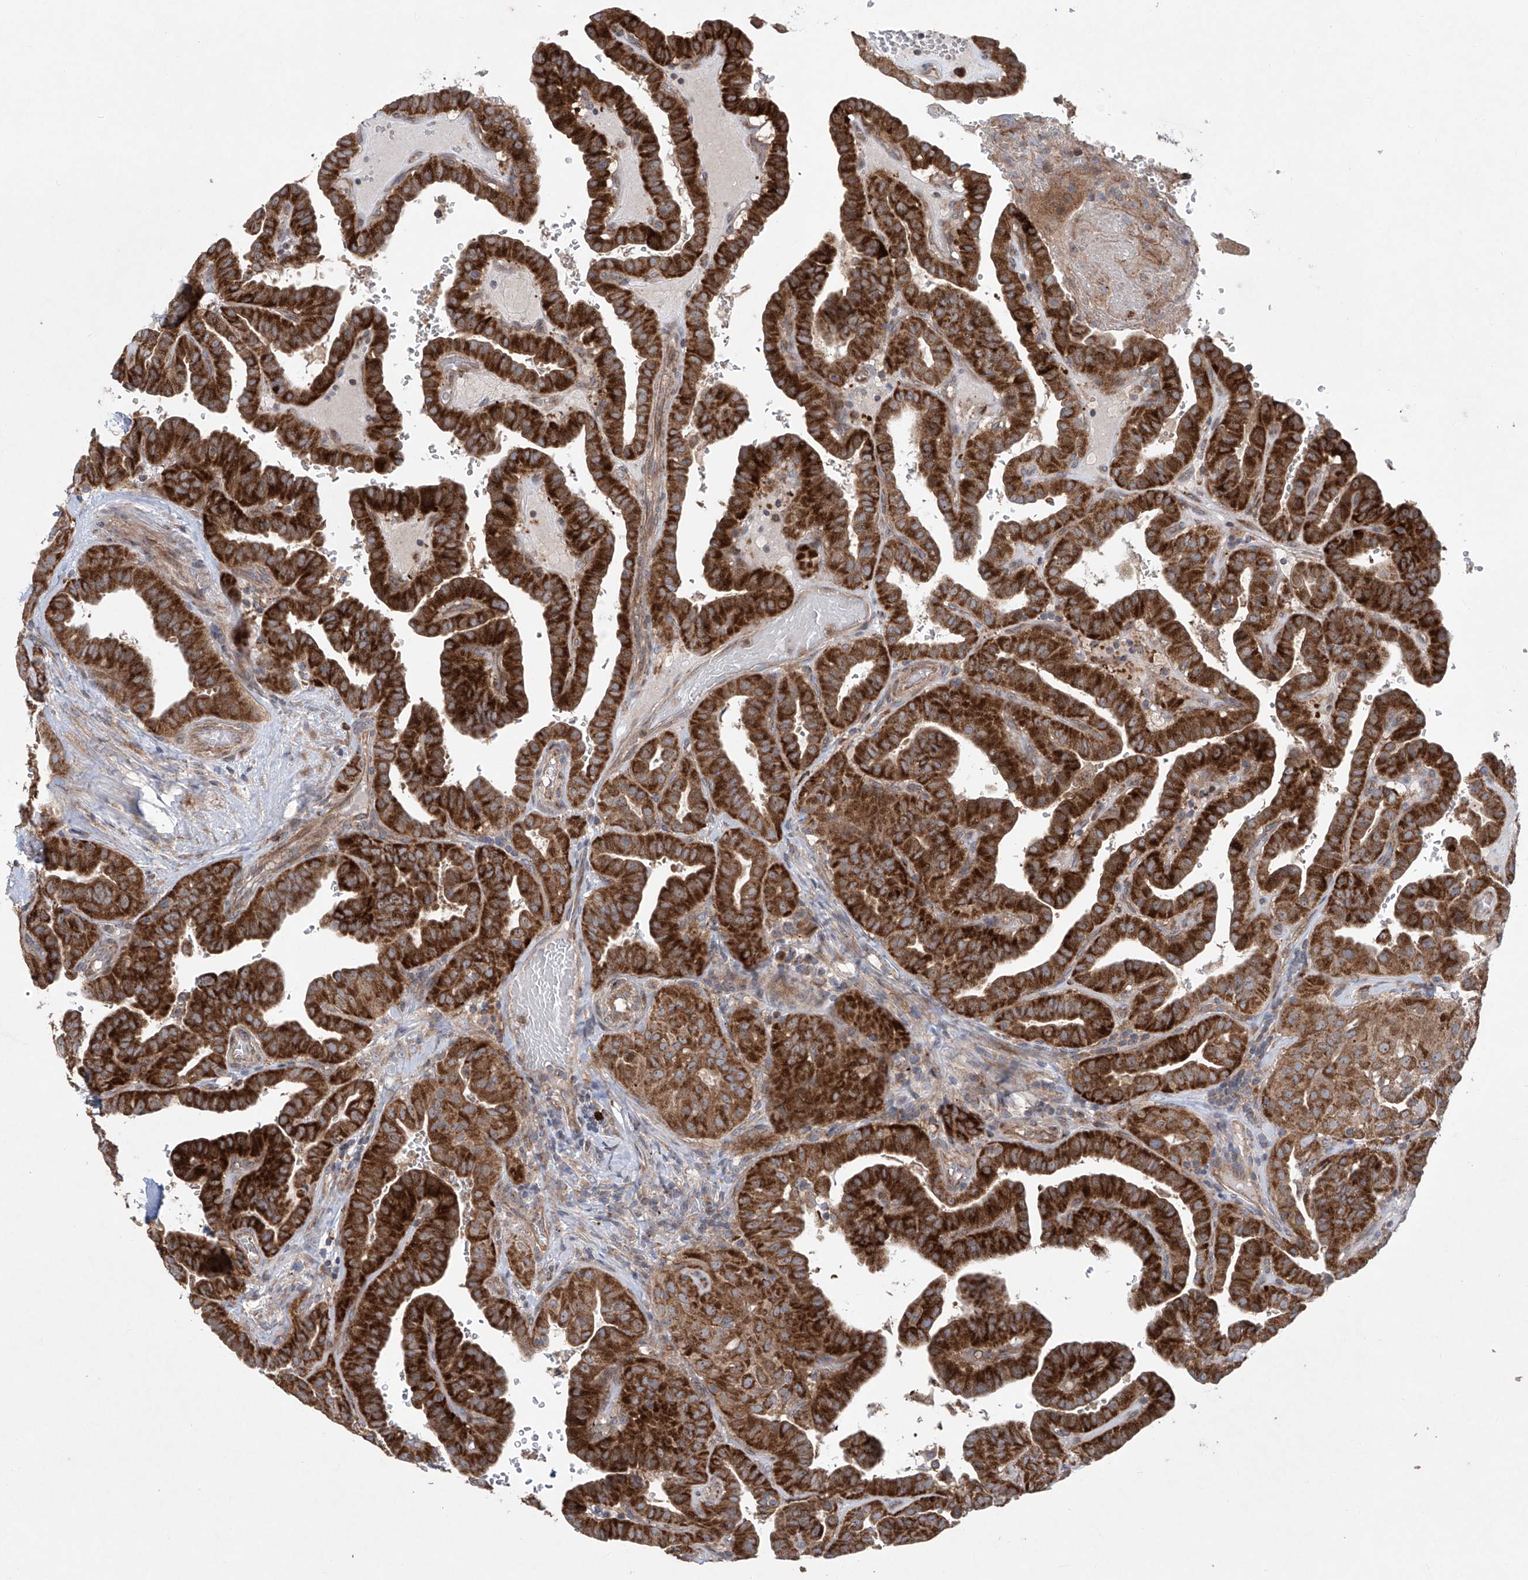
{"staining": {"intensity": "strong", "quantity": ">75%", "location": "cytoplasmic/membranous"}, "tissue": "thyroid cancer", "cell_type": "Tumor cells", "image_type": "cancer", "snomed": [{"axis": "morphology", "description": "Papillary adenocarcinoma, NOS"}, {"axis": "topography", "description": "Thyroid gland"}], "caption": "Tumor cells show strong cytoplasmic/membranous positivity in about >75% of cells in thyroid cancer.", "gene": "KLC4", "patient": {"sex": "male", "age": 77}}